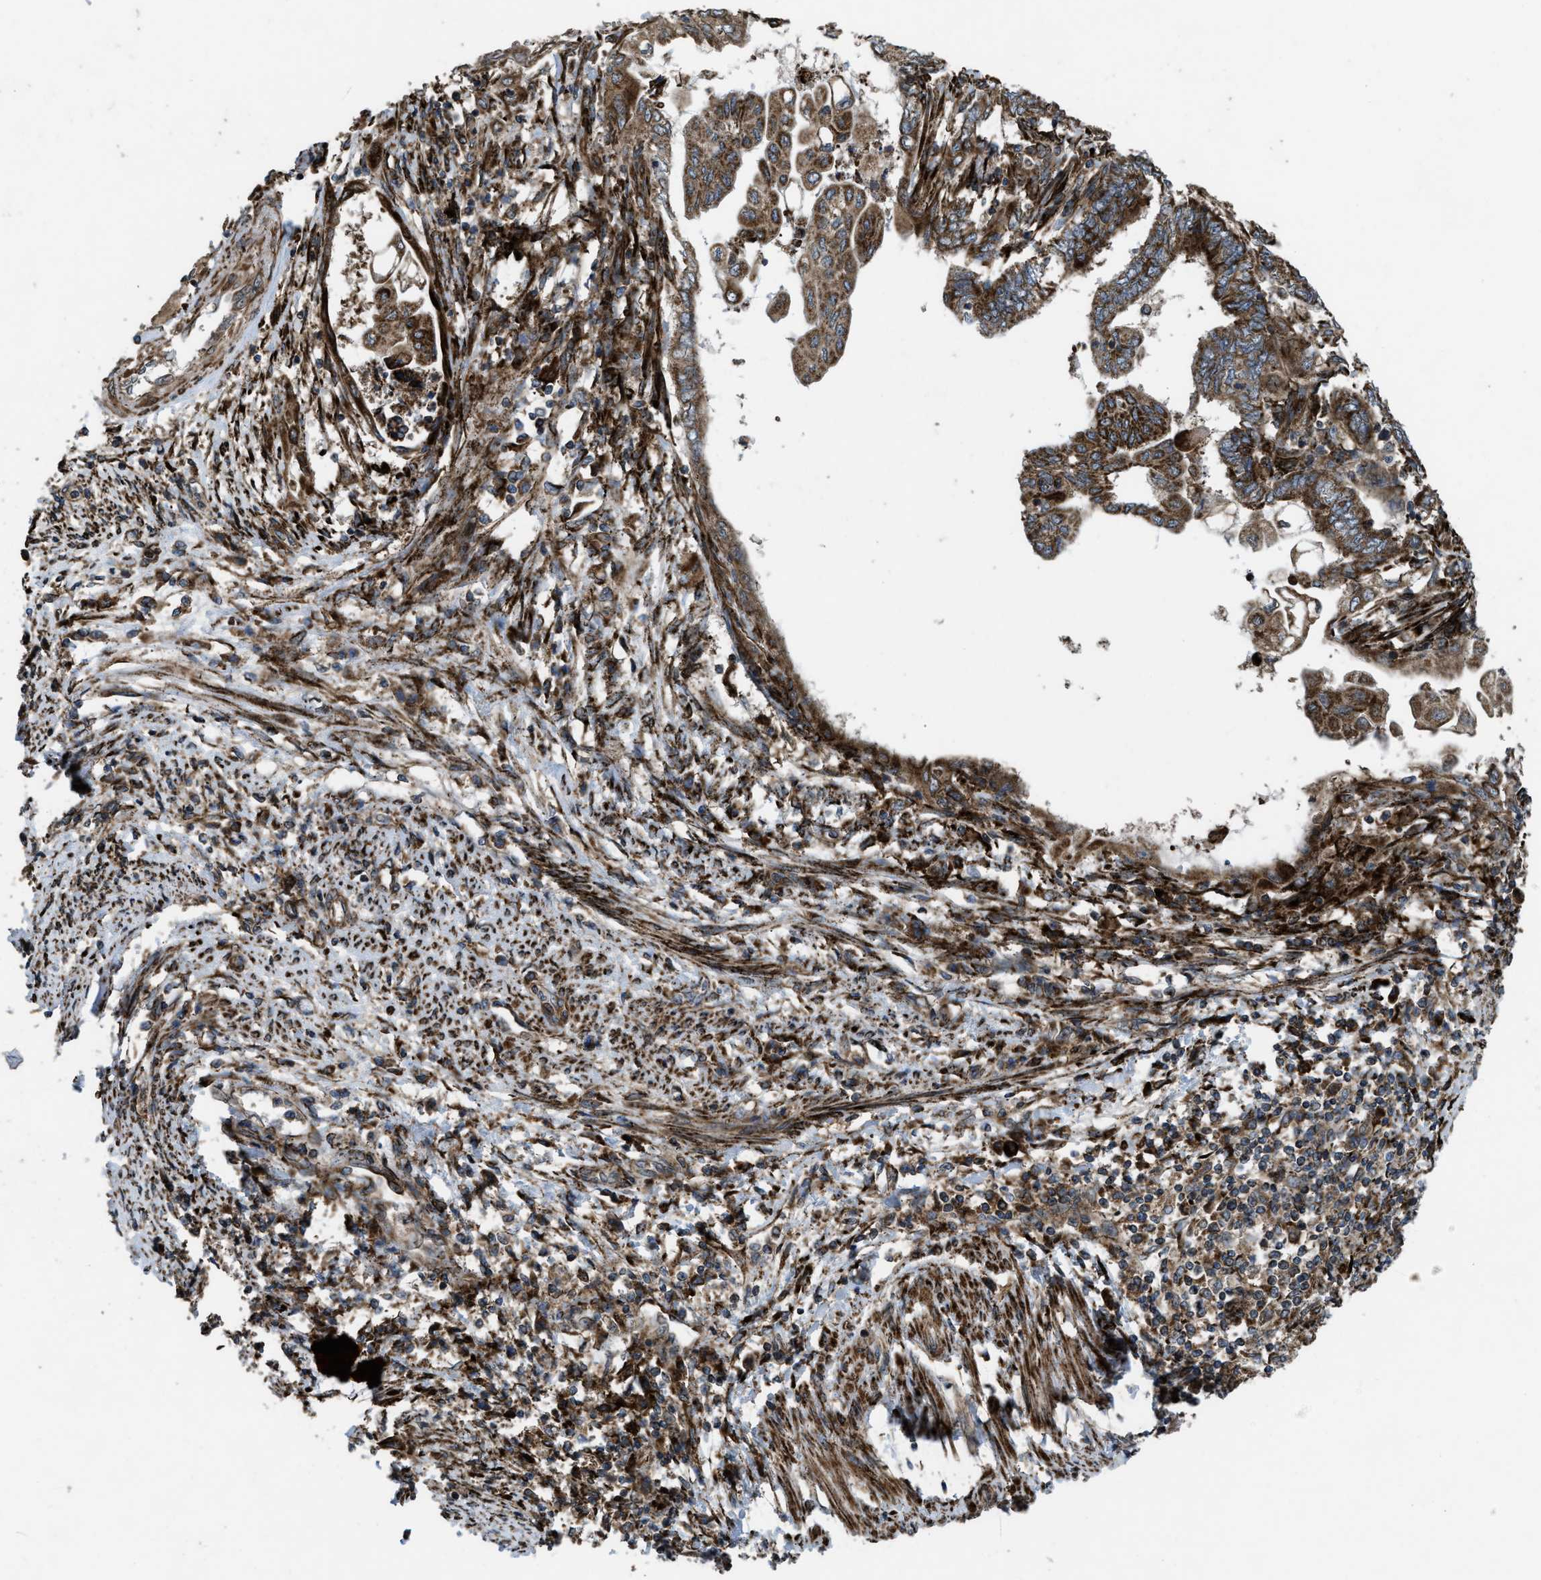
{"staining": {"intensity": "strong", "quantity": ">75%", "location": "cytoplasmic/membranous"}, "tissue": "endometrial cancer", "cell_type": "Tumor cells", "image_type": "cancer", "snomed": [{"axis": "morphology", "description": "Adenocarcinoma, NOS"}, {"axis": "topography", "description": "Uterus"}, {"axis": "topography", "description": "Endometrium"}], "caption": "Immunohistochemistry (IHC) image of human endometrial adenocarcinoma stained for a protein (brown), which exhibits high levels of strong cytoplasmic/membranous expression in approximately >75% of tumor cells.", "gene": "PER3", "patient": {"sex": "female", "age": 70}}